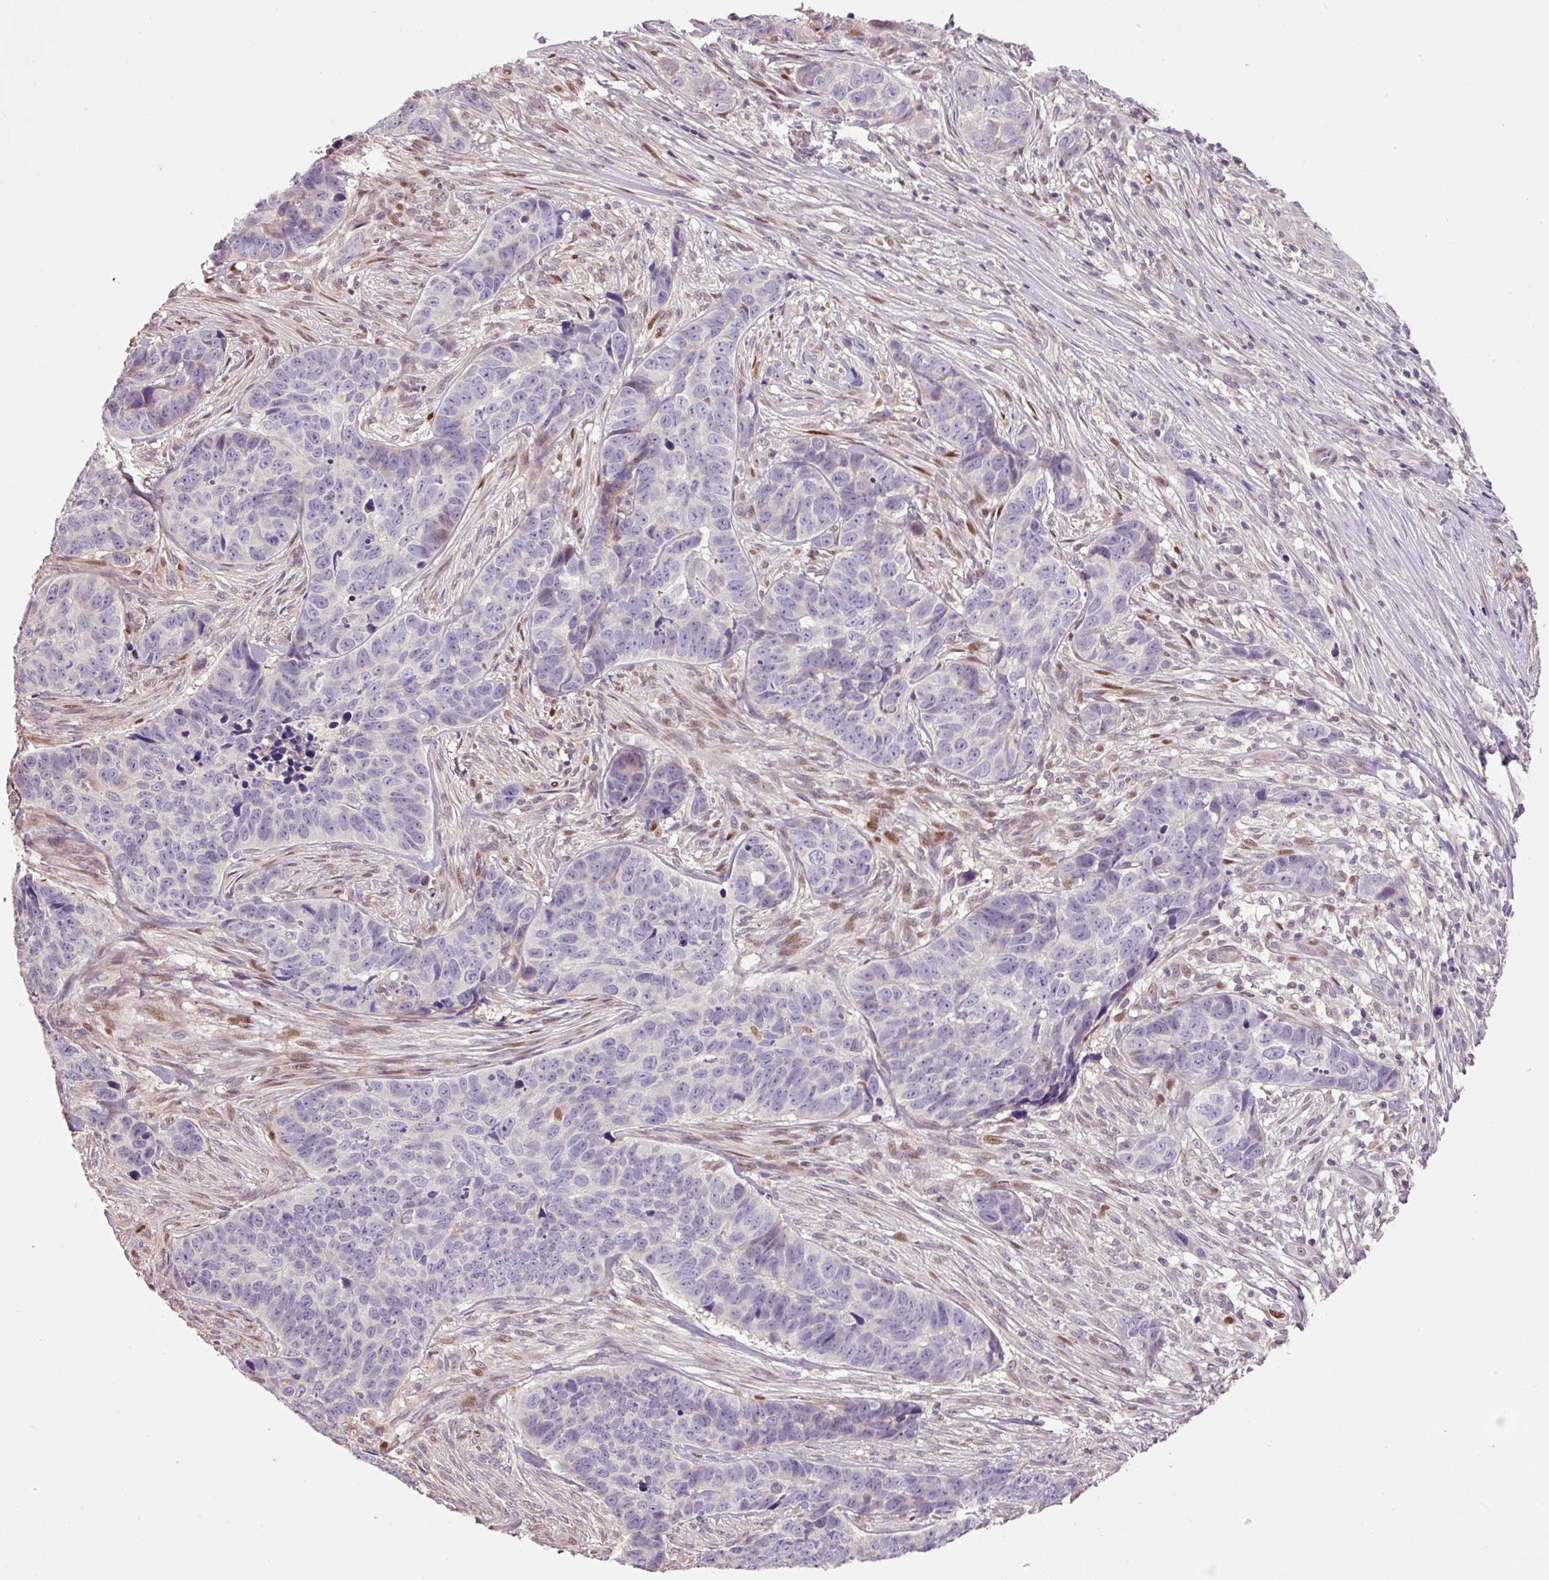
{"staining": {"intensity": "negative", "quantity": "none", "location": "none"}, "tissue": "skin cancer", "cell_type": "Tumor cells", "image_type": "cancer", "snomed": [{"axis": "morphology", "description": "Basal cell carcinoma"}, {"axis": "topography", "description": "Skin"}], "caption": "The image displays no significant staining in tumor cells of skin cancer. Nuclei are stained in blue.", "gene": "CMTM8", "patient": {"sex": "female", "age": 82}}